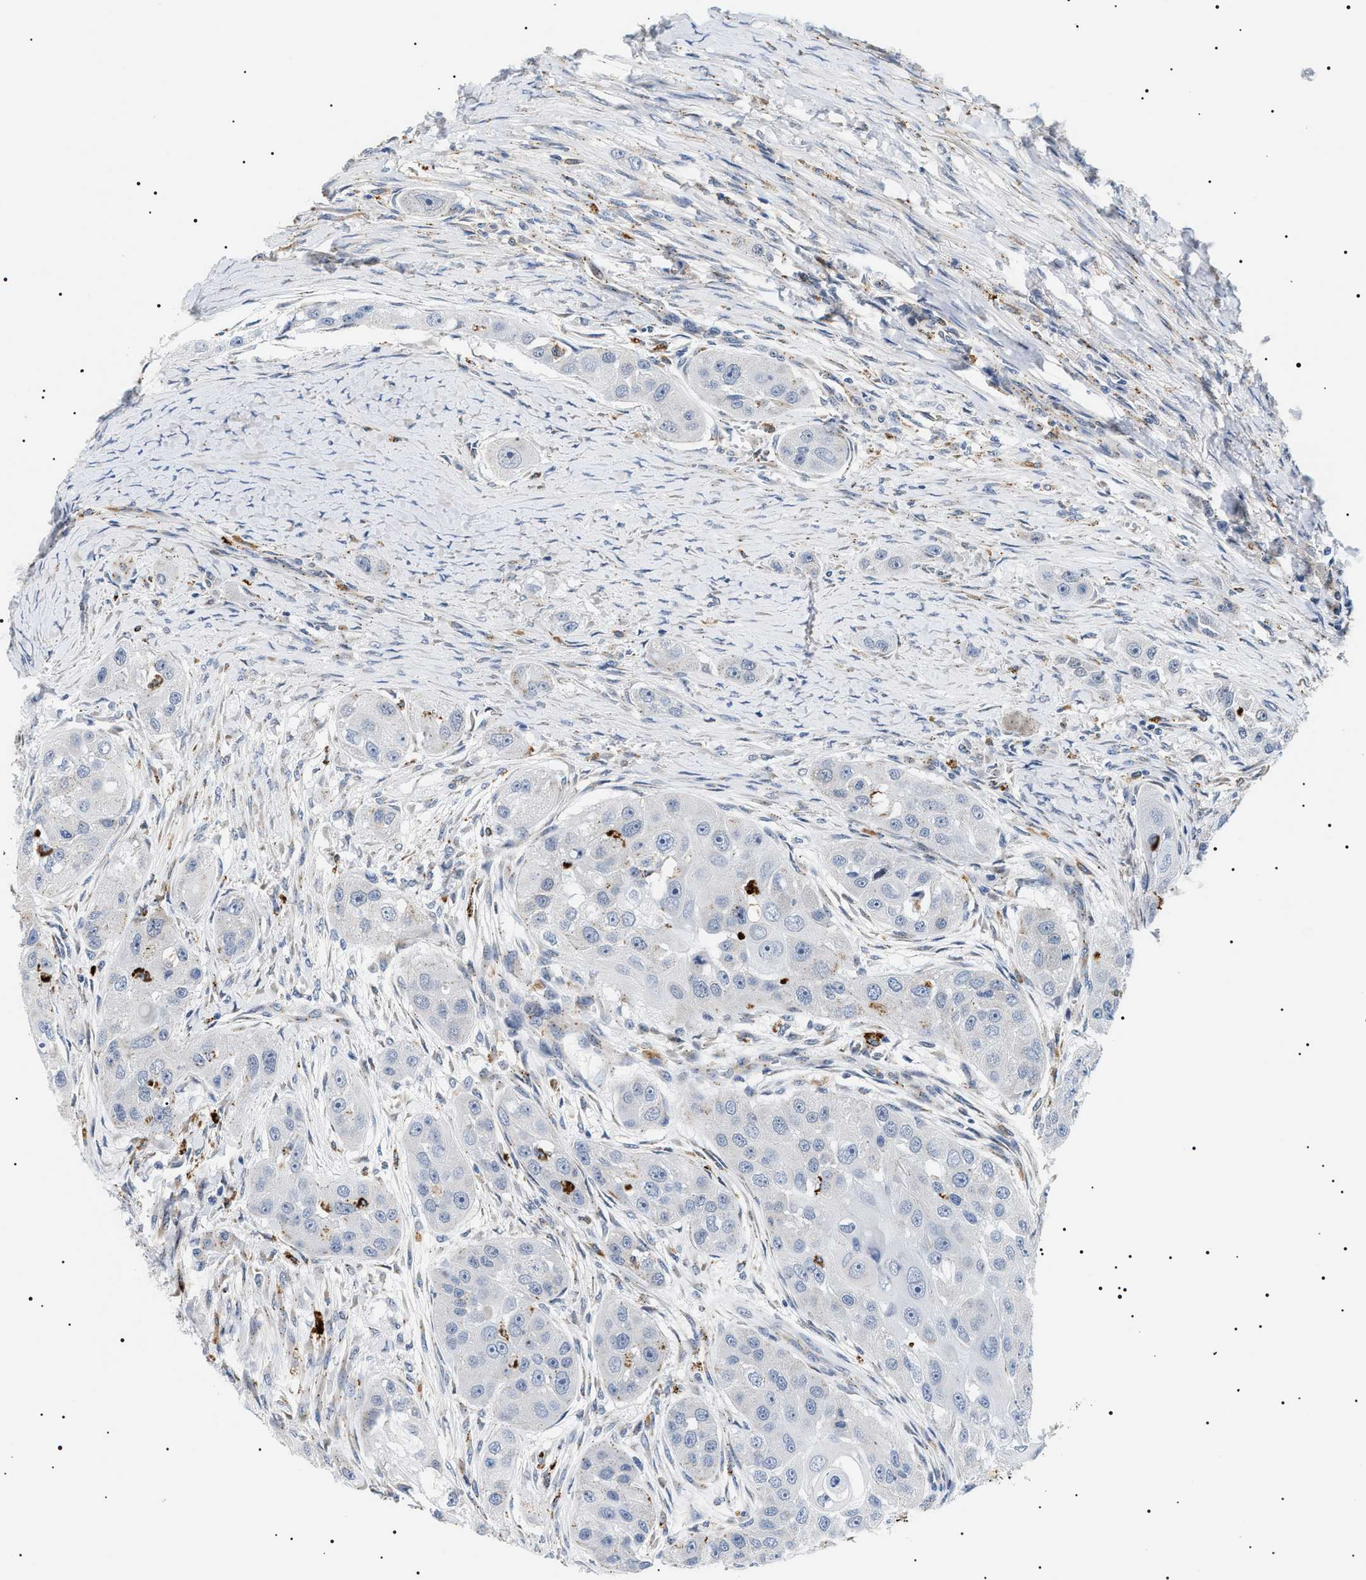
{"staining": {"intensity": "negative", "quantity": "none", "location": "none"}, "tissue": "head and neck cancer", "cell_type": "Tumor cells", "image_type": "cancer", "snomed": [{"axis": "morphology", "description": "Normal tissue, NOS"}, {"axis": "morphology", "description": "Squamous cell carcinoma, NOS"}, {"axis": "topography", "description": "Skeletal muscle"}, {"axis": "topography", "description": "Head-Neck"}], "caption": "Image shows no significant protein staining in tumor cells of head and neck cancer (squamous cell carcinoma).", "gene": "HSD17B11", "patient": {"sex": "male", "age": 51}}